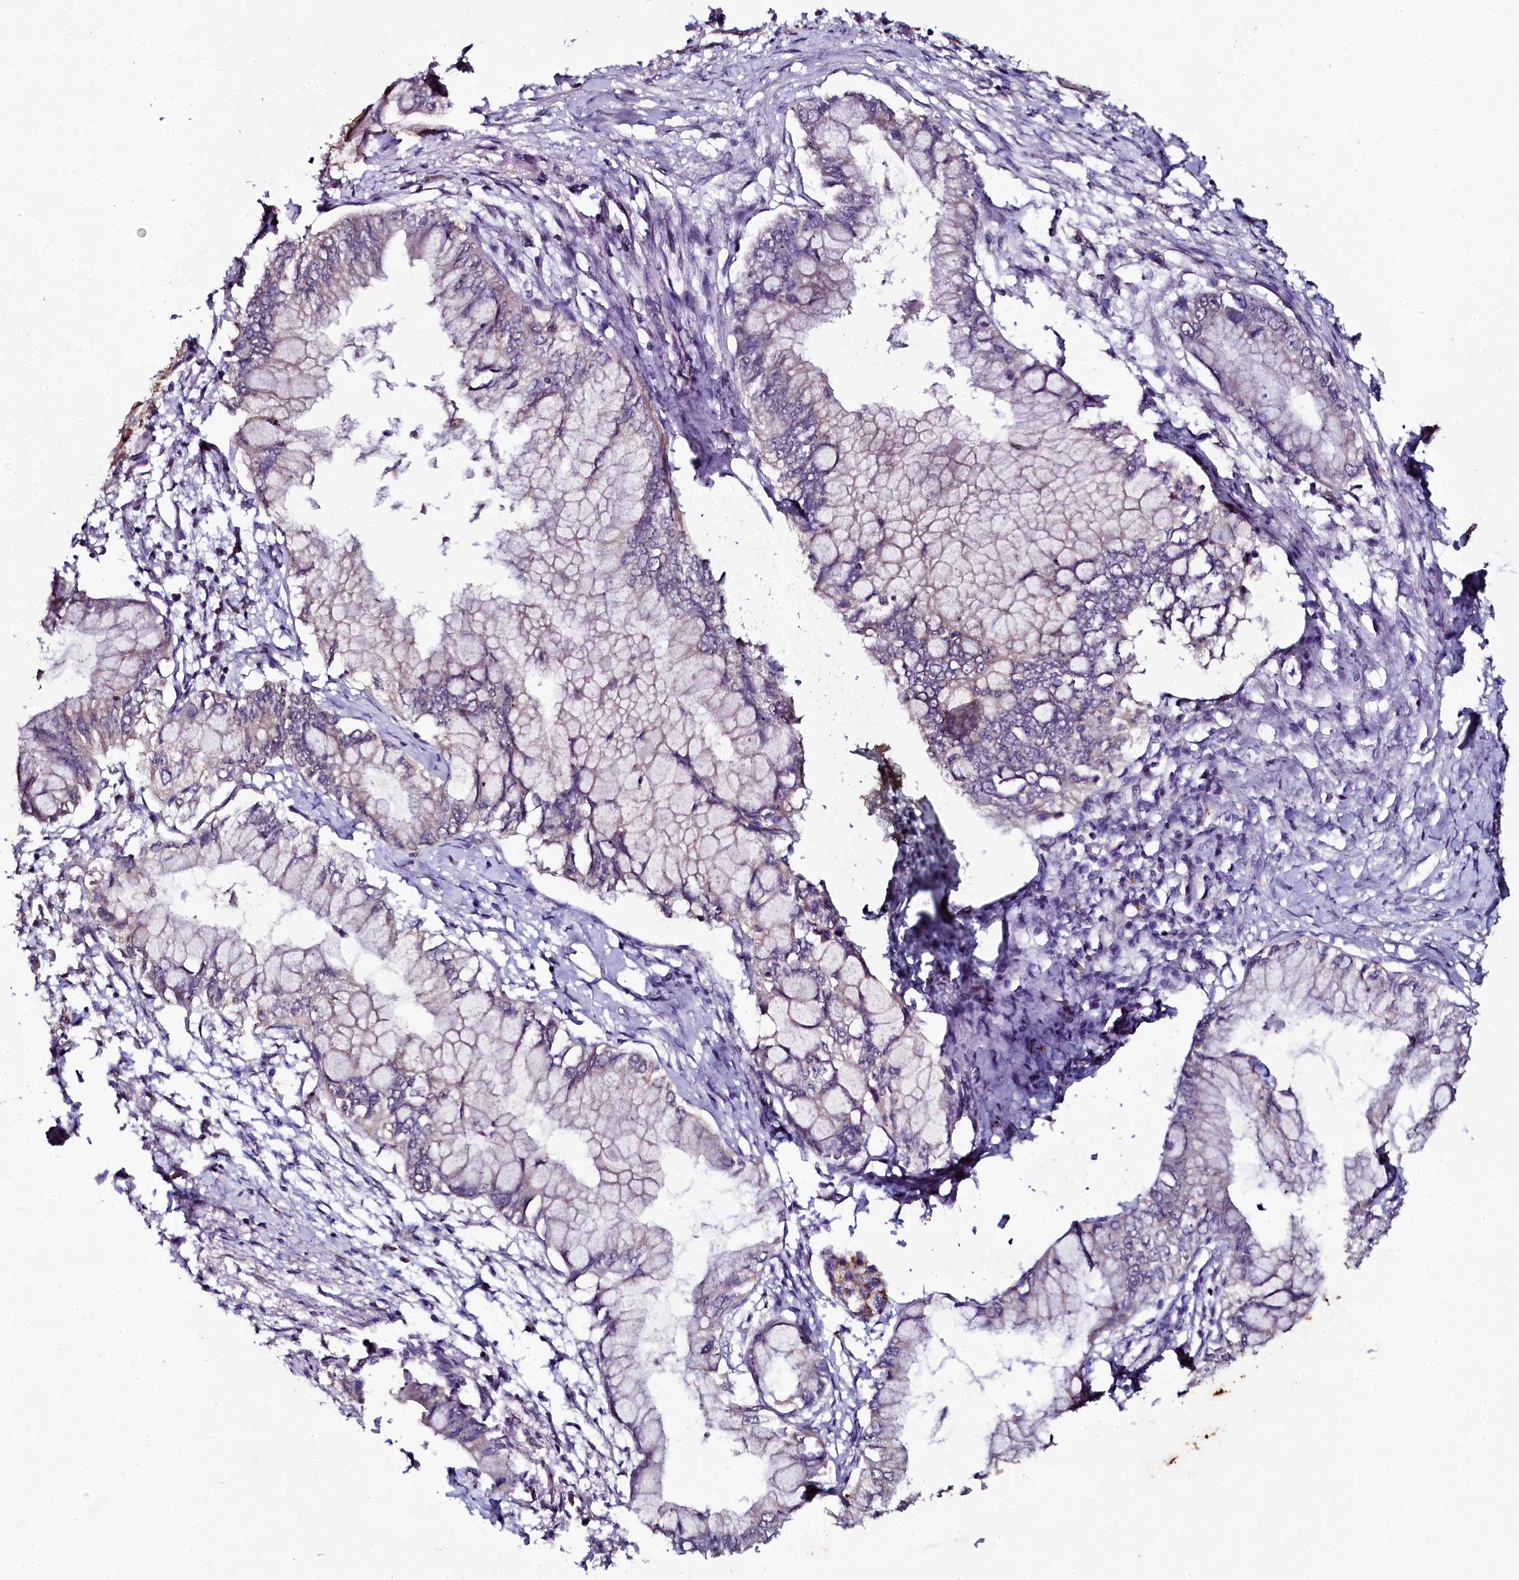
{"staining": {"intensity": "weak", "quantity": "<25%", "location": "cytoplasmic/membranous"}, "tissue": "pancreatic cancer", "cell_type": "Tumor cells", "image_type": "cancer", "snomed": [{"axis": "morphology", "description": "Adenocarcinoma, NOS"}, {"axis": "topography", "description": "Pancreas"}], "caption": "High magnification brightfield microscopy of pancreatic adenocarcinoma stained with DAB (3,3'-diaminobenzidine) (brown) and counterstained with hematoxylin (blue): tumor cells show no significant staining. Nuclei are stained in blue.", "gene": "SEC24C", "patient": {"sex": "male", "age": 48}}